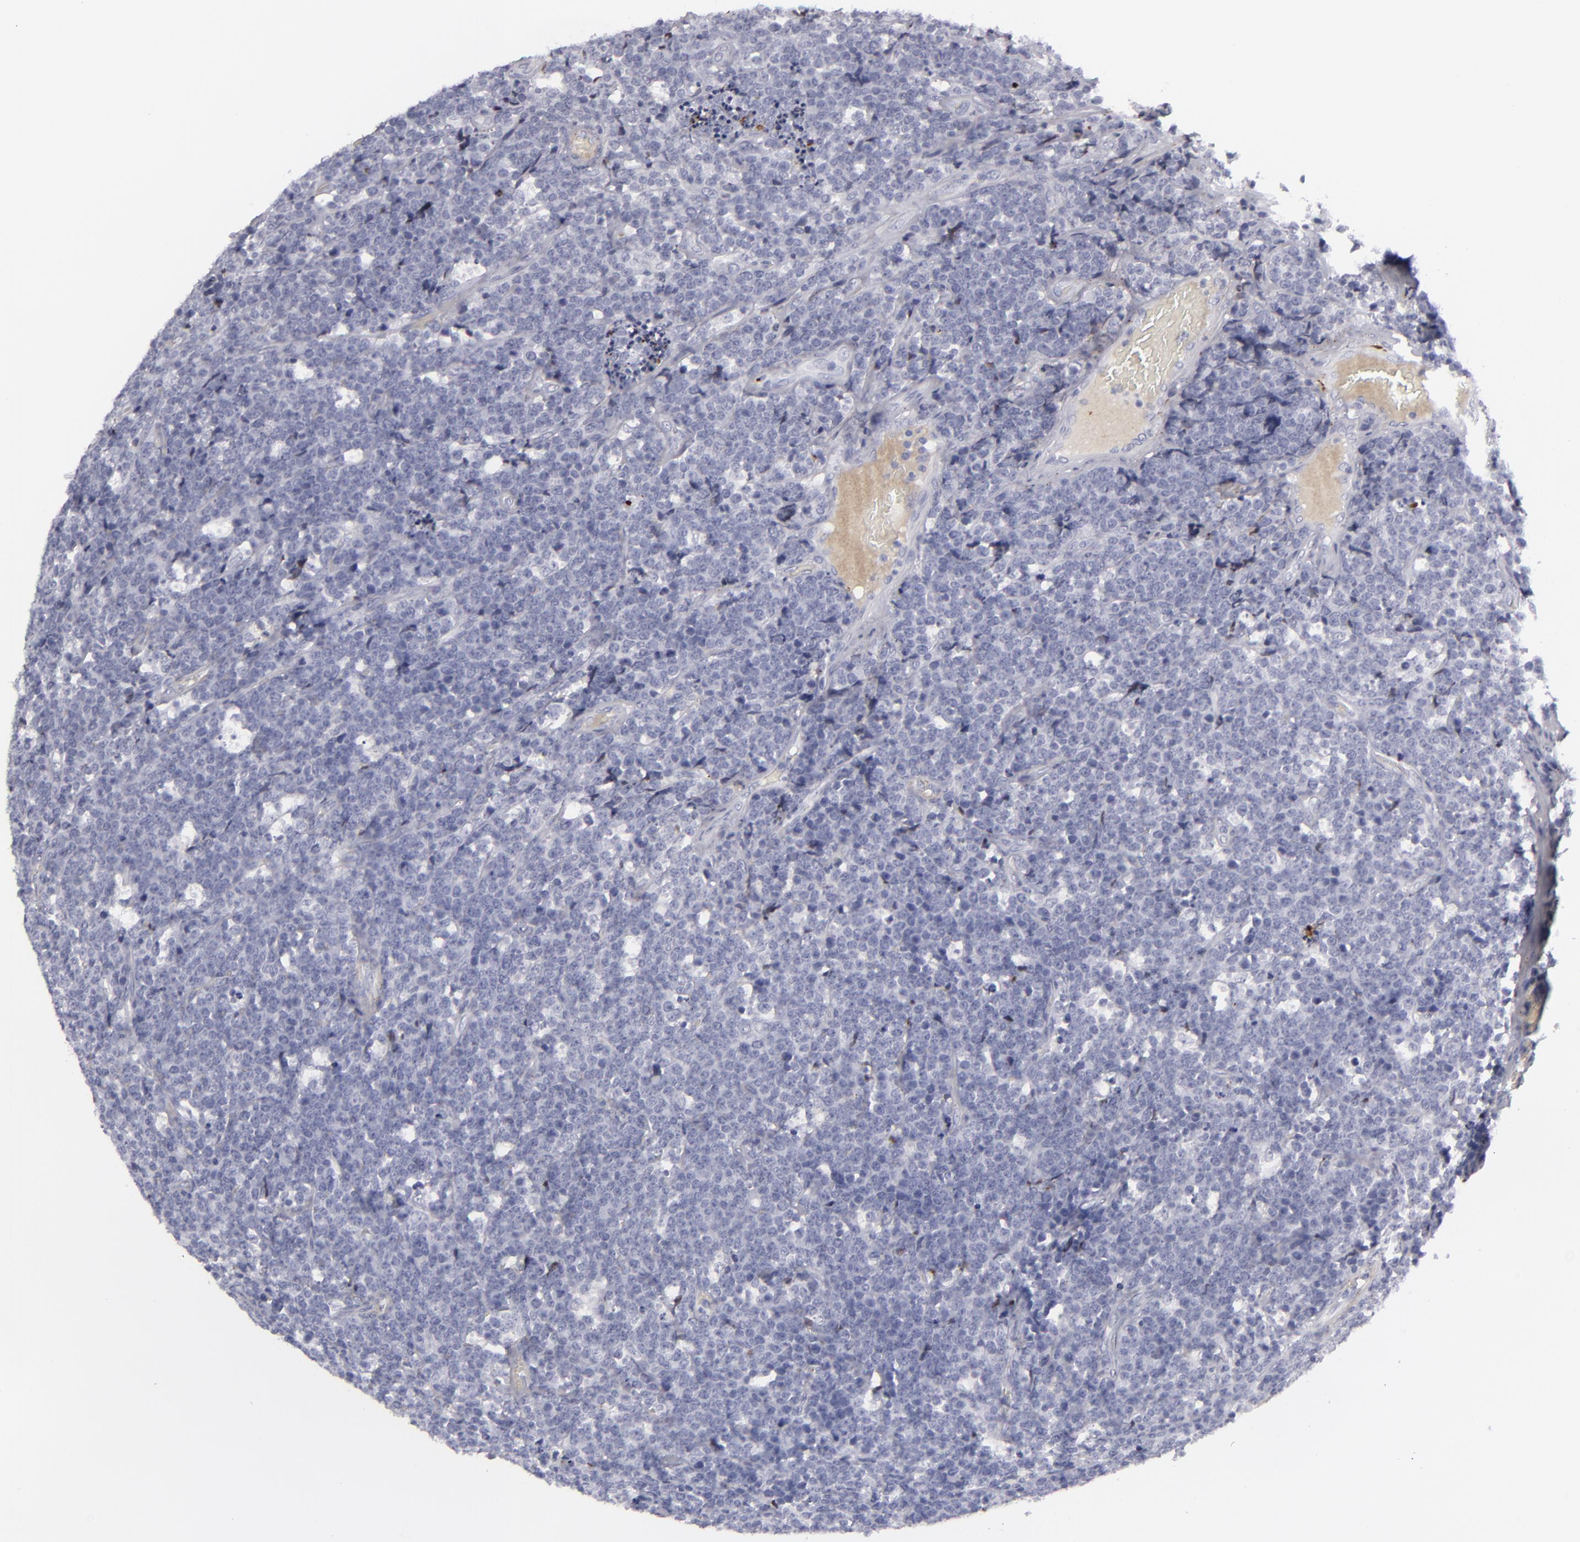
{"staining": {"intensity": "negative", "quantity": "none", "location": "none"}, "tissue": "lymphoma", "cell_type": "Tumor cells", "image_type": "cancer", "snomed": [{"axis": "morphology", "description": "Malignant lymphoma, non-Hodgkin's type, High grade"}, {"axis": "topography", "description": "Small intestine"}, {"axis": "topography", "description": "Colon"}], "caption": "The immunohistochemistry (IHC) image has no significant expression in tumor cells of lymphoma tissue.", "gene": "C9", "patient": {"sex": "male", "age": 8}}